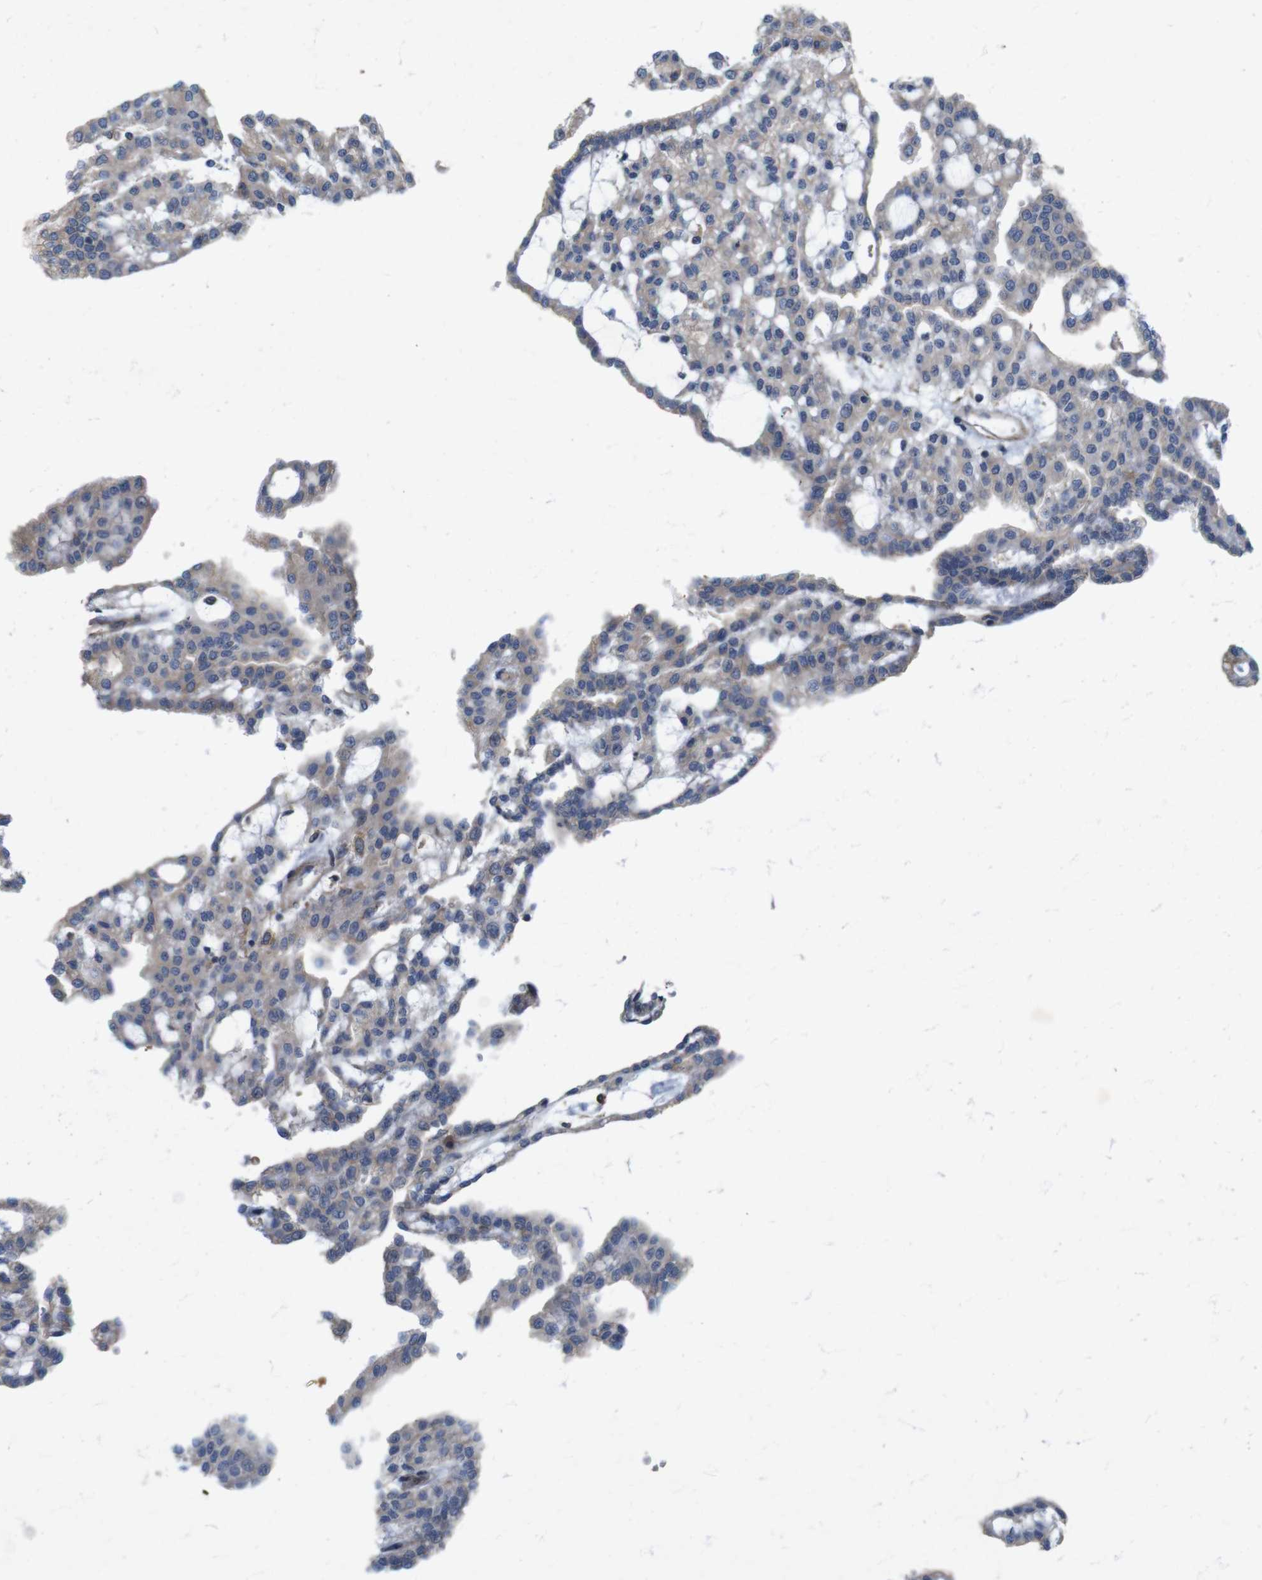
{"staining": {"intensity": "weak", "quantity": "<25%", "location": "cytoplasmic/membranous"}, "tissue": "renal cancer", "cell_type": "Tumor cells", "image_type": "cancer", "snomed": [{"axis": "morphology", "description": "Adenocarcinoma, NOS"}, {"axis": "topography", "description": "Kidney"}], "caption": "Image shows no protein staining in tumor cells of adenocarcinoma (renal) tissue. The staining is performed using DAB (3,3'-diaminobenzidine) brown chromogen with nuclei counter-stained in using hematoxylin.", "gene": "SIGLEC8", "patient": {"sex": "male", "age": 63}}